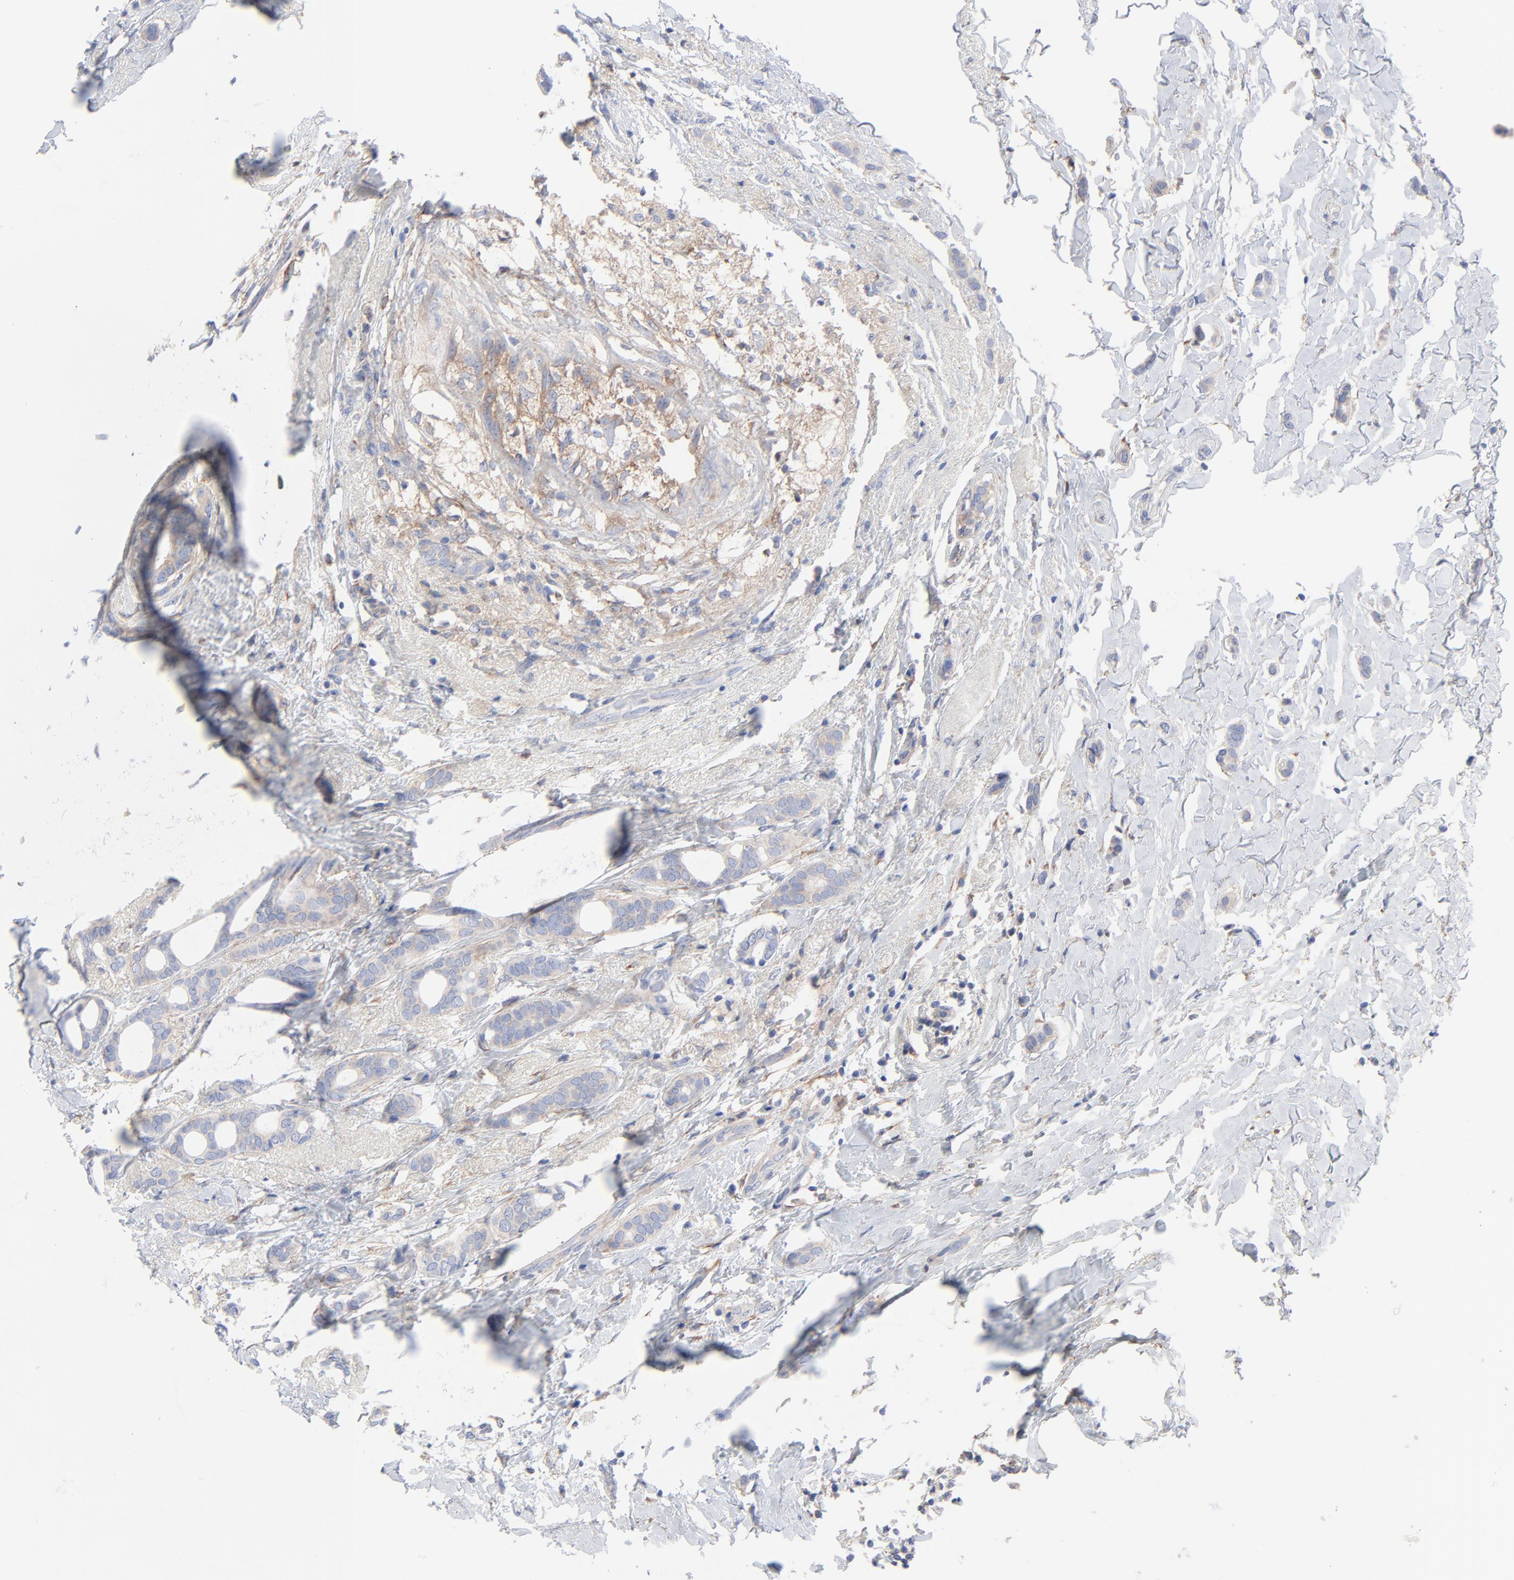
{"staining": {"intensity": "weak", "quantity": "25%-75%", "location": "cytoplasmic/membranous"}, "tissue": "breast cancer", "cell_type": "Tumor cells", "image_type": "cancer", "snomed": [{"axis": "morphology", "description": "Duct carcinoma"}, {"axis": "topography", "description": "Breast"}], "caption": "Immunohistochemical staining of intraductal carcinoma (breast) displays low levels of weak cytoplasmic/membranous positivity in about 25%-75% of tumor cells.", "gene": "STAT2", "patient": {"sex": "female", "age": 54}}